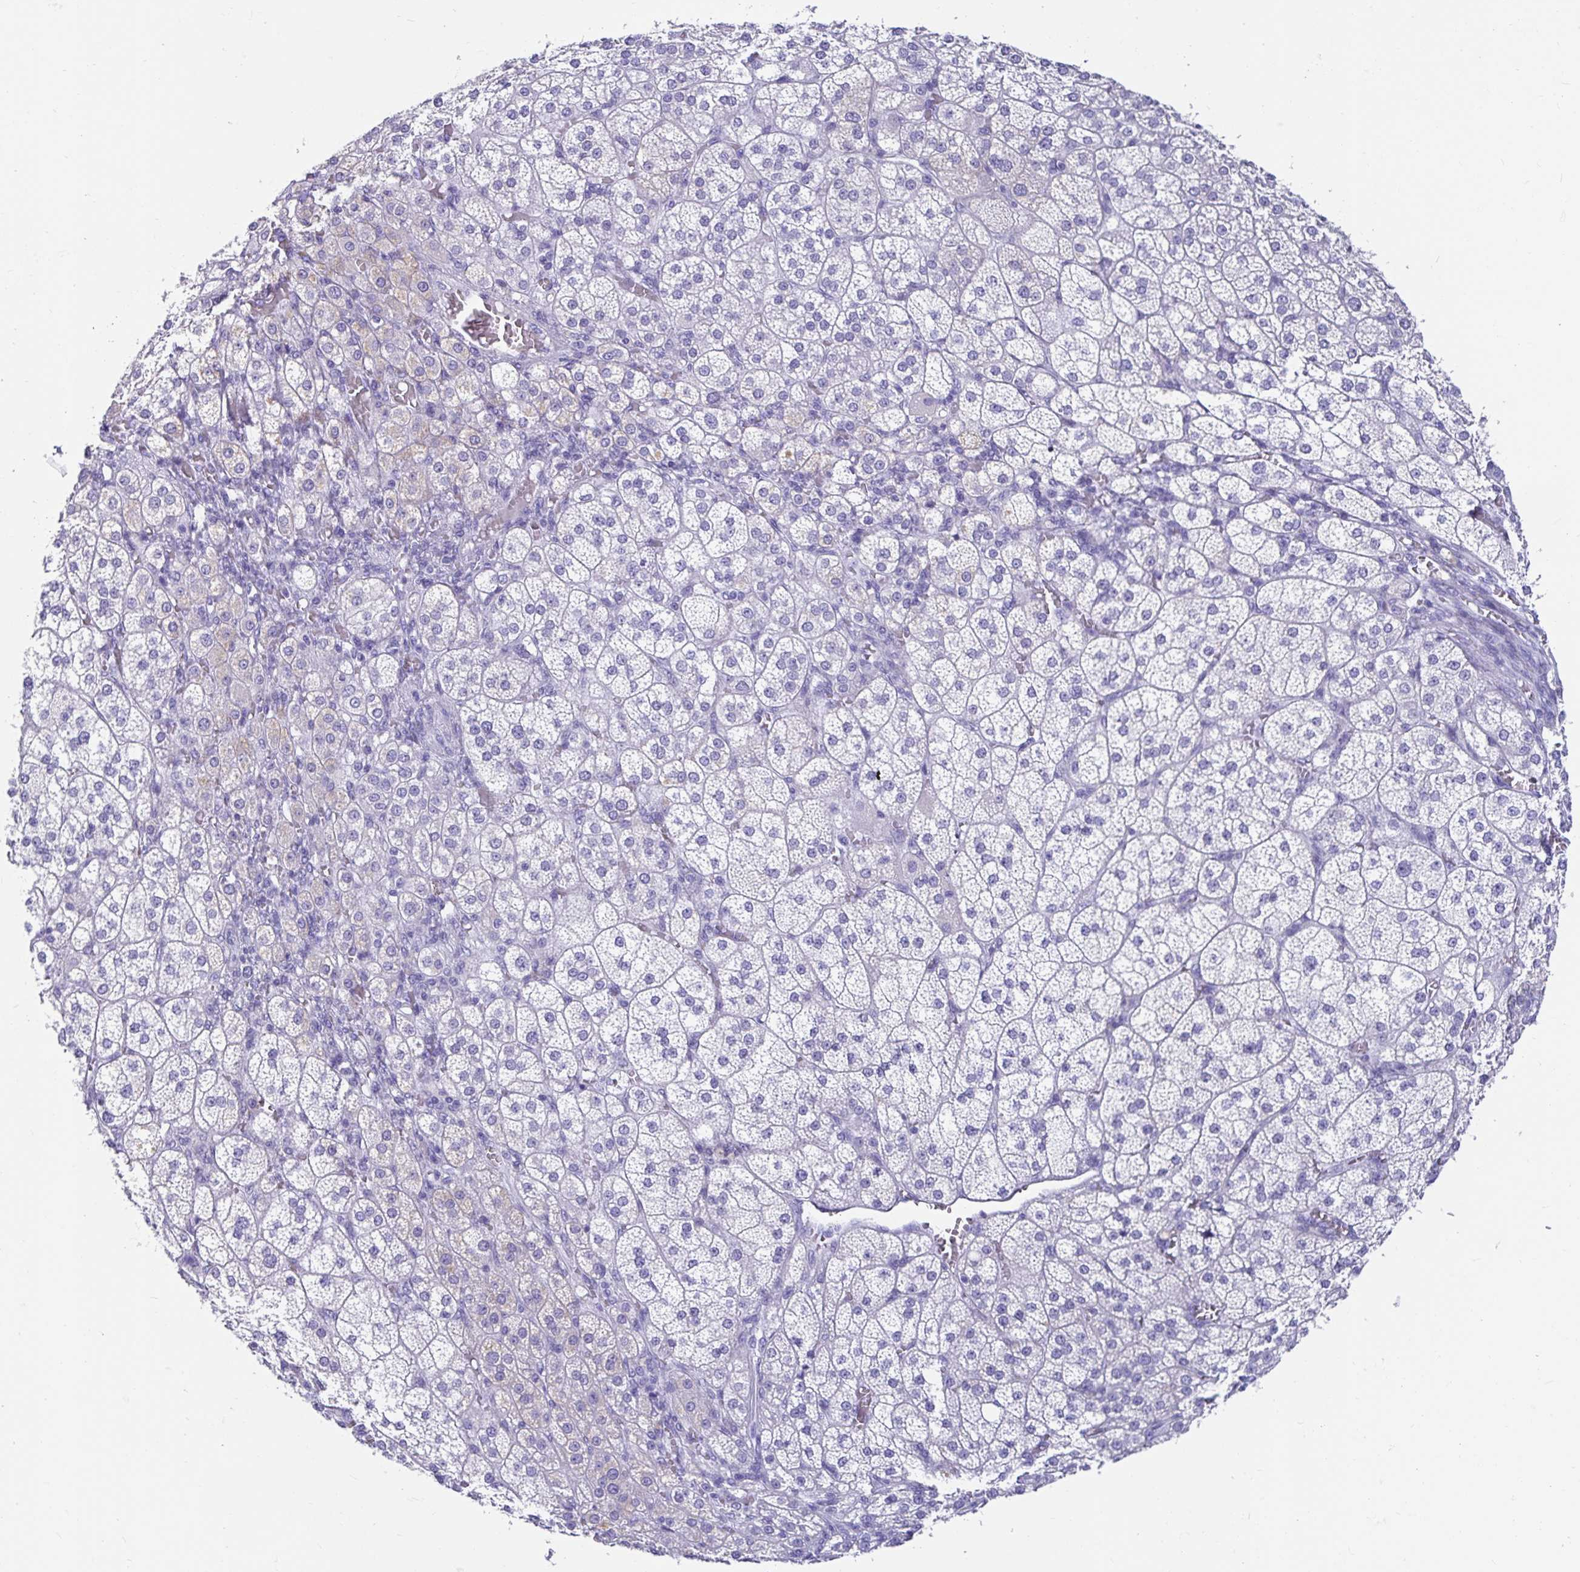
{"staining": {"intensity": "negative", "quantity": "none", "location": "none"}, "tissue": "adrenal gland", "cell_type": "Glandular cells", "image_type": "normal", "snomed": [{"axis": "morphology", "description": "Normal tissue, NOS"}, {"axis": "topography", "description": "Adrenal gland"}], "caption": "DAB (3,3'-diaminobenzidine) immunohistochemical staining of benign adrenal gland displays no significant positivity in glandular cells.", "gene": "ZPBP2", "patient": {"sex": "female", "age": 60}}